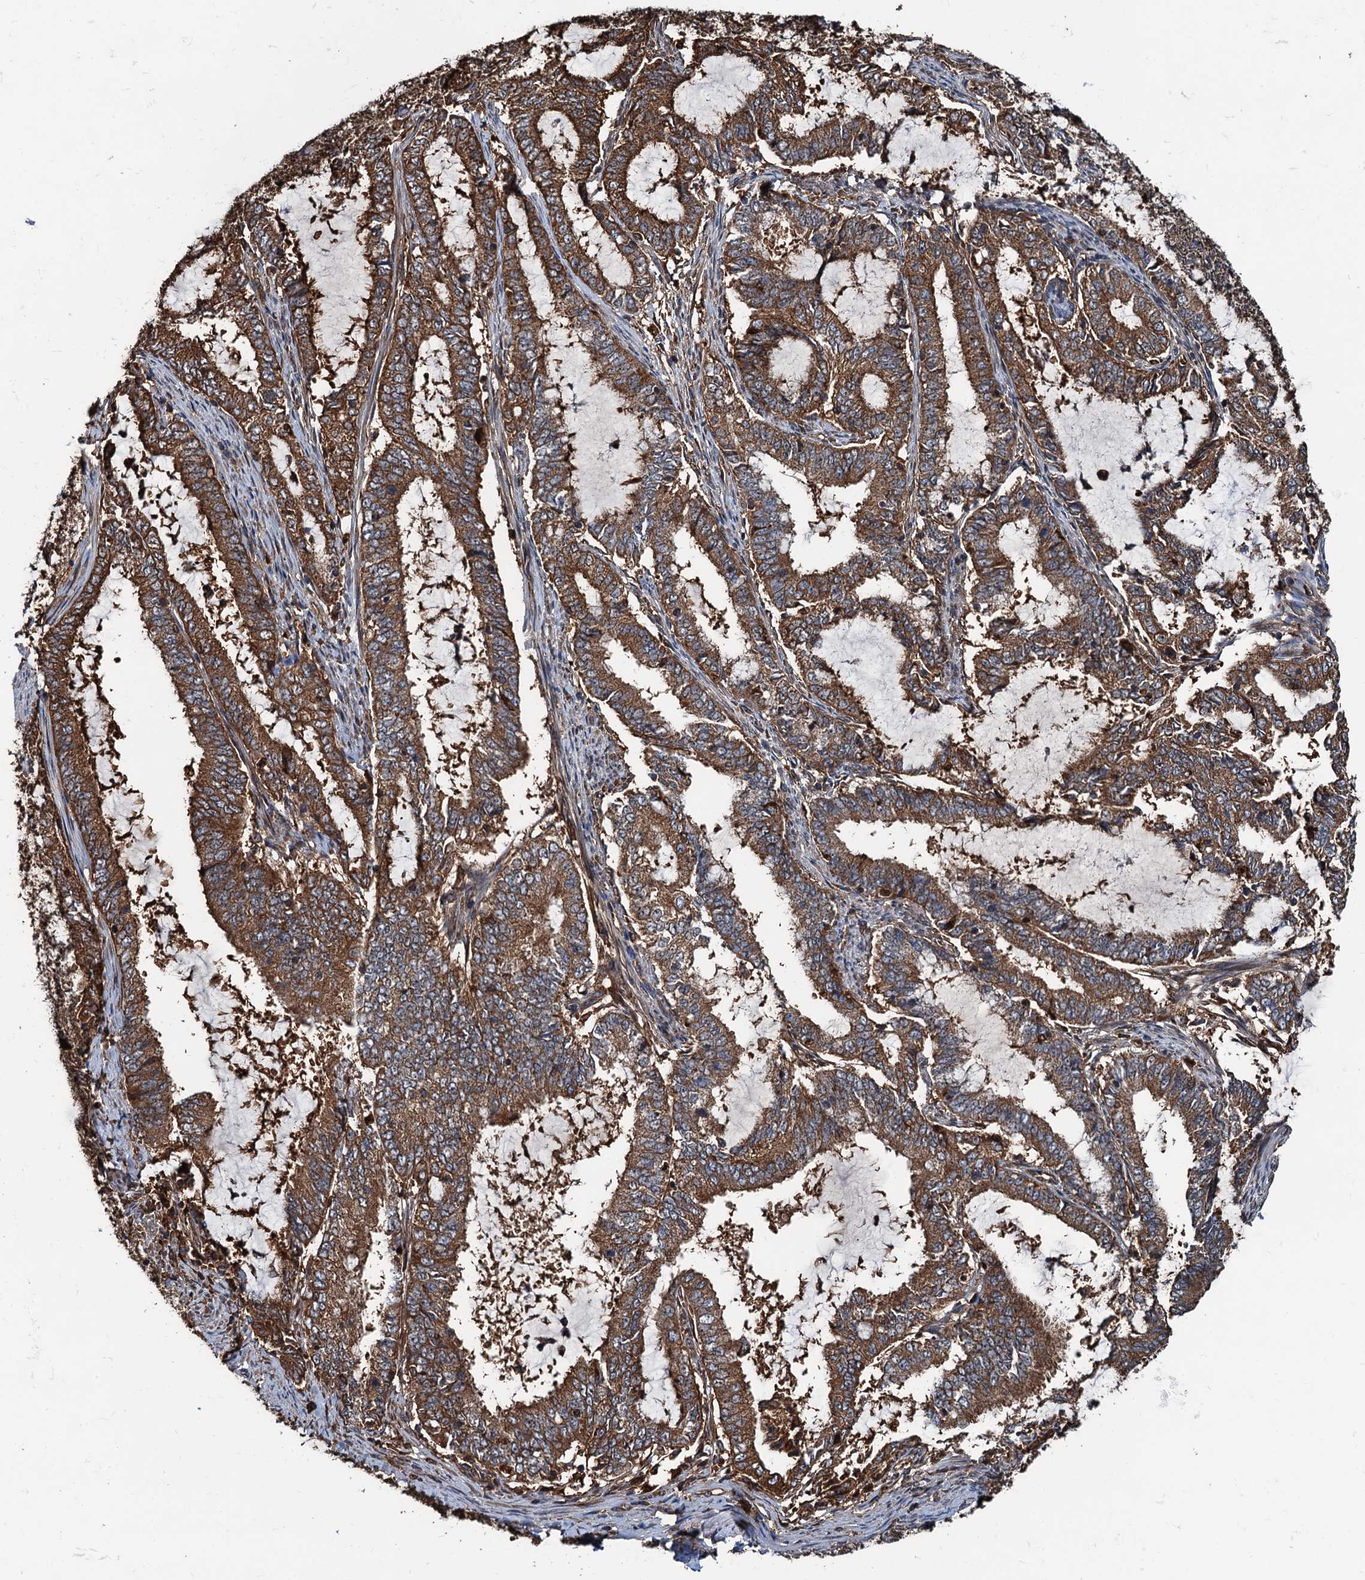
{"staining": {"intensity": "moderate", "quantity": ">75%", "location": "cytoplasmic/membranous"}, "tissue": "endometrial cancer", "cell_type": "Tumor cells", "image_type": "cancer", "snomed": [{"axis": "morphology", "description": "Adenocarcinoma, NOS"}, {"axis": "topography", "description": "Endometrium"}], "caption": "Protein analysis of endometrial adenocarcinoma tissue displays moderate cytoplasmic/membranous positivity in about >75% of tumor cells.", "gene": "USP6NL", "patient": {"sex": "female", "age": 51}}